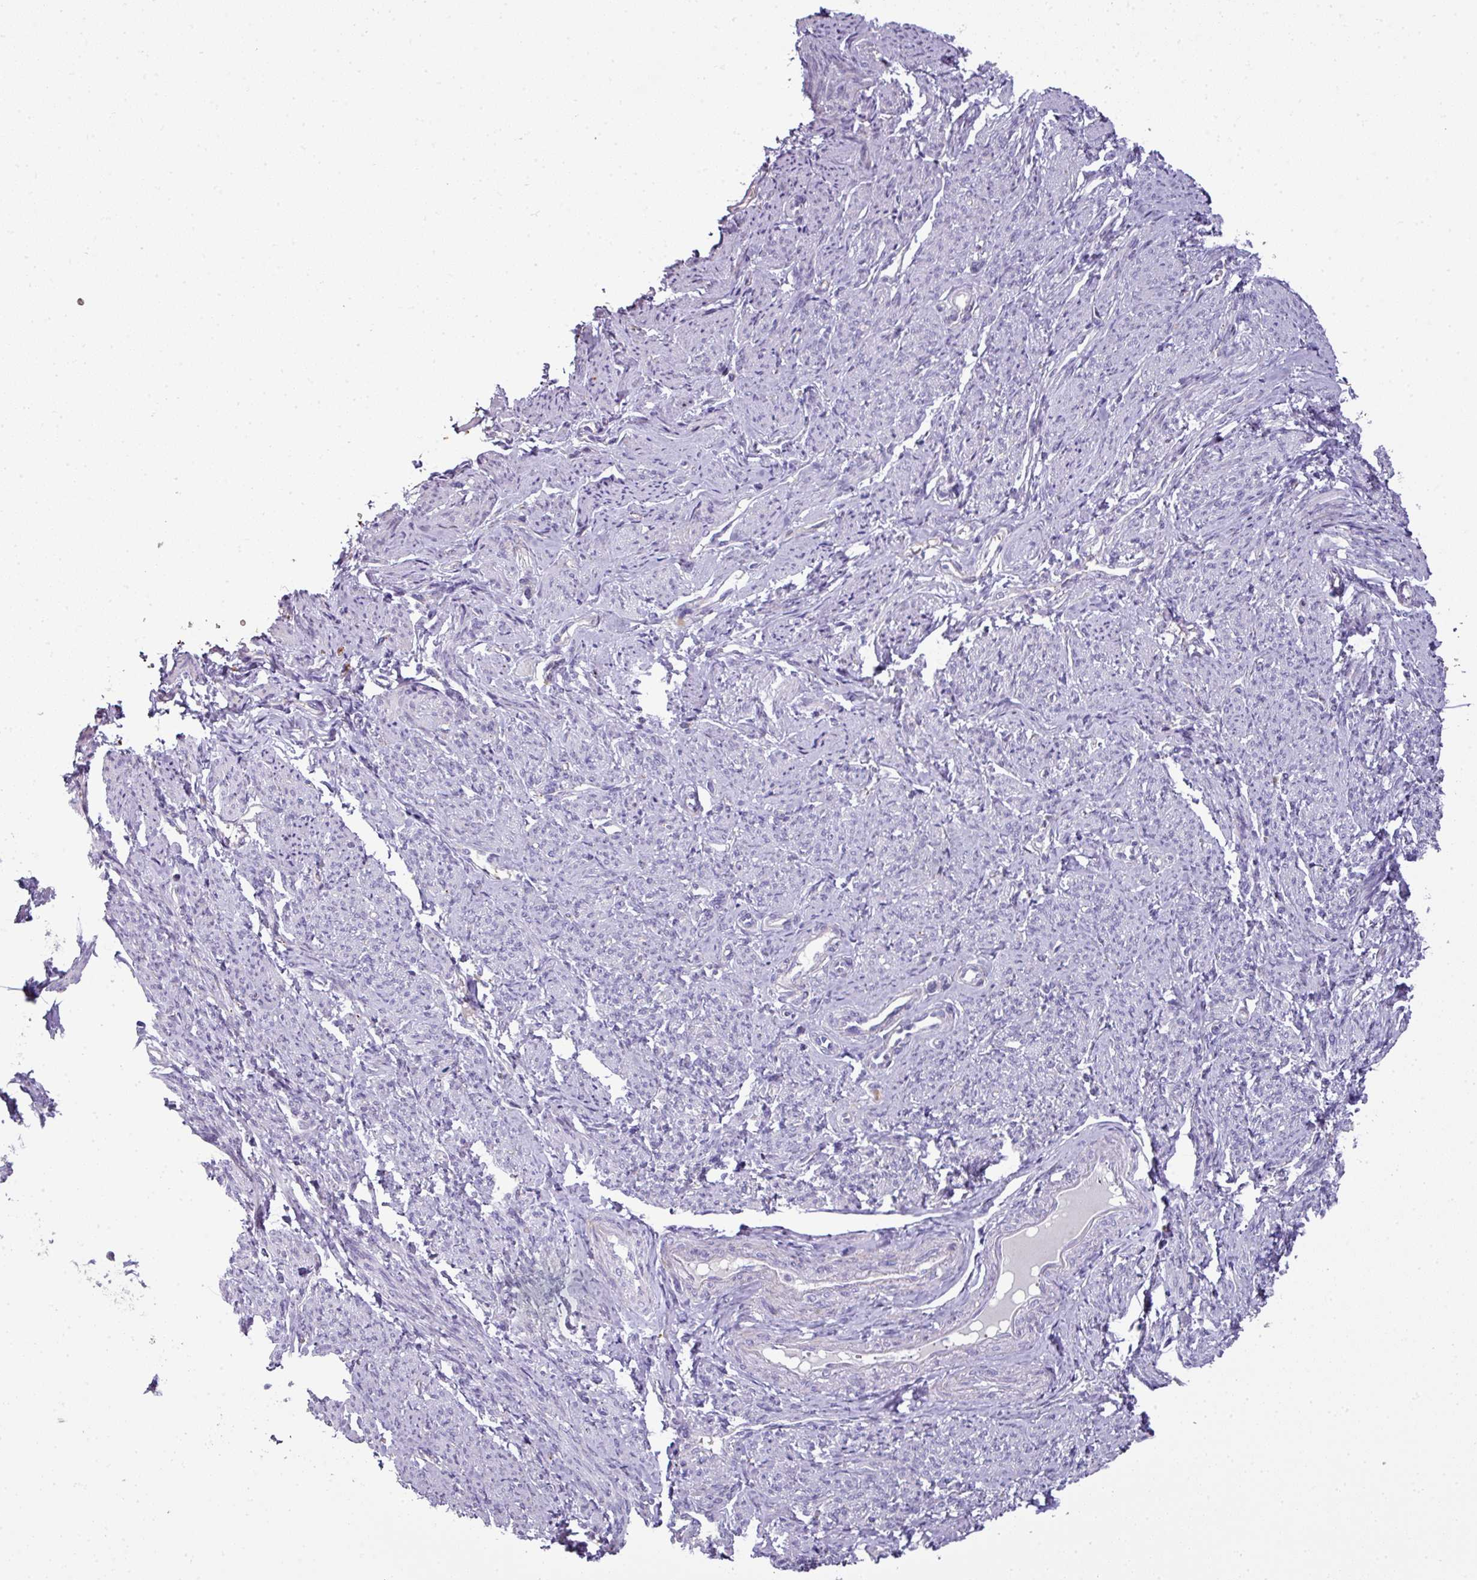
{"staining": {"intensity": "negative", "quantity": "none", "location": "none"}, "tissue": "smooth muscle", "cell_type": "Smooth muscle cells", "image_type": "normal", "snomed": [{"axis": "morphology", "description": "Normal tissue, NOS"}, {"axis": "topography", "description": "Smooth muscle"}], "caption": "The IHC micrograph has no significant staining in smooth muscle cells of smooth muscle. (DAB (3,3'-diaminobenzidine) immunohistochemistry visualized using brightfield microscopy, high magnification).", "gene": "ATP6V1F", "patient": {"sex": "female", "age": 65}}